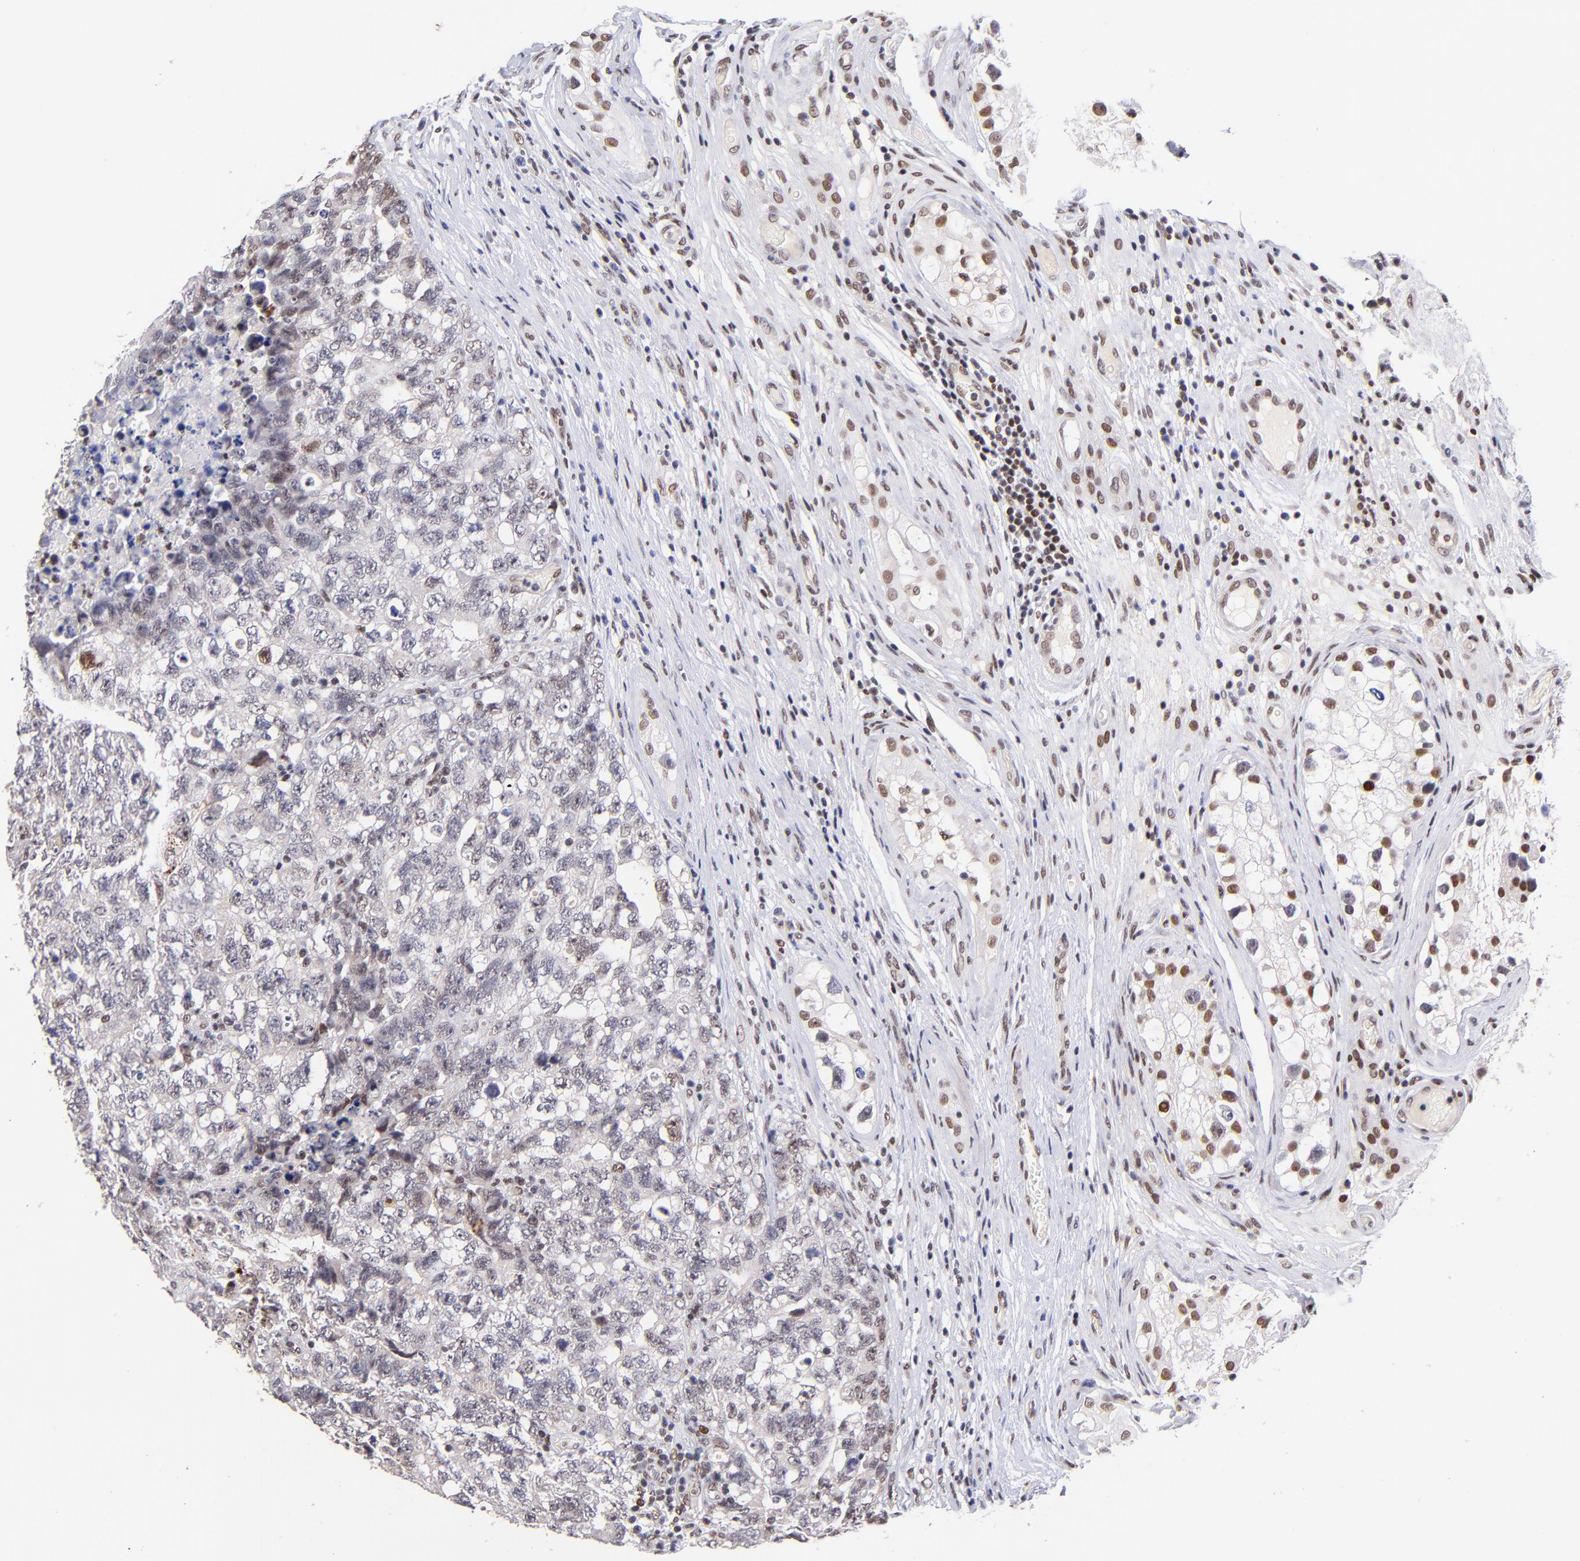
{"staining": {"intensity": "weak", "quantity": "25%-75%", "location": "nuclear"}, "tissue": "testis cancer", "cell_type": "Tumor cells", "image_type": "cancer", "snomed": [{"axis": "morphology", "description": "Carcinoma, Embryonal, NOS"}, {"axis": "topography", "description": "Testis"}], "caption": "Testis cancer stained with immunohistochemistry shows weak nuclear positivity in about 25%-75% of tumor cells.", "gene": "MIDEAS", "patient": {"sex": "male", "age": 31}}